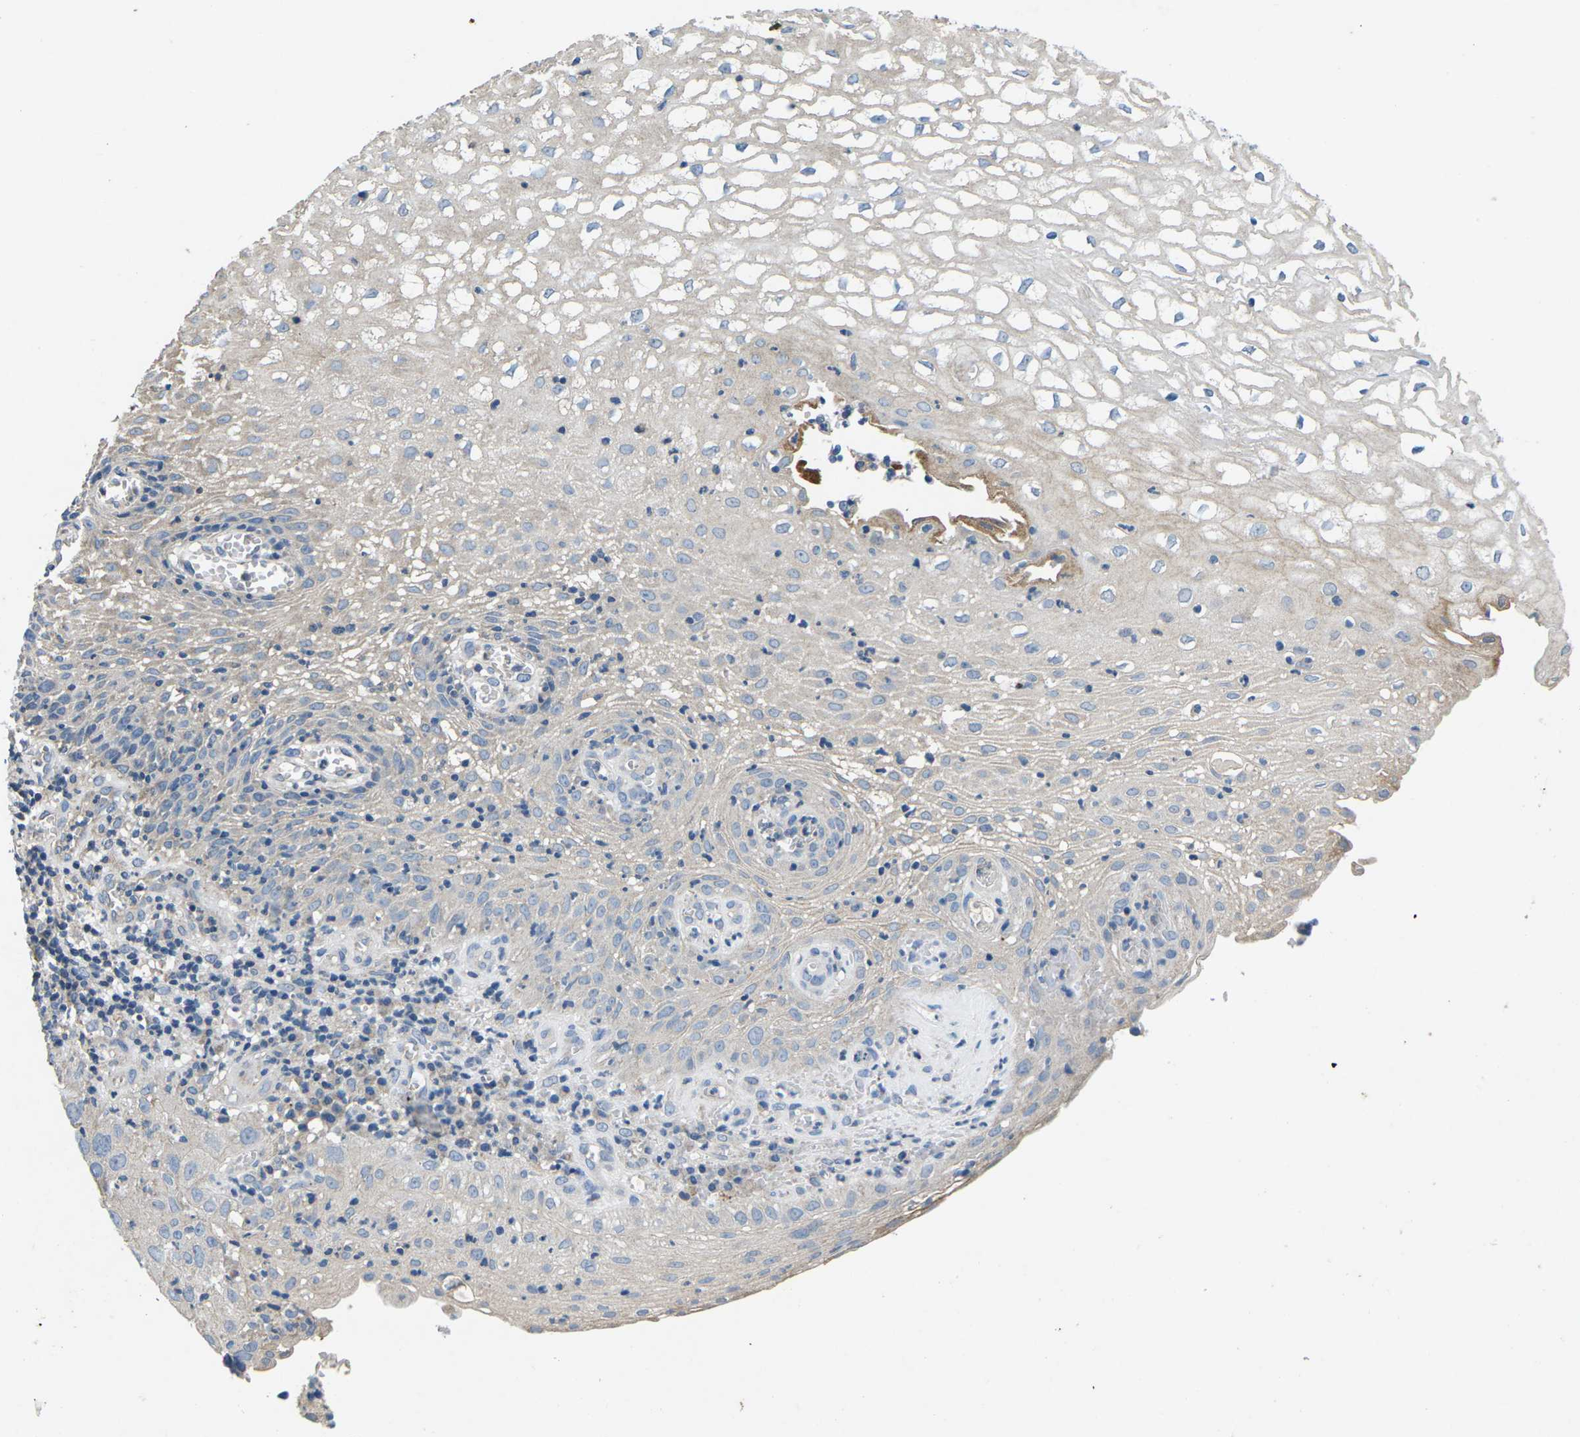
{"staining": {"intensity": "negative", "quantity": "none", "location": "none"}, "tissue": "cervical cancer", "cell_type": "Tumor cells", "image_type": "cancer", "snomed": [{"axis": "morphology", "description": "Squamous cell carcinoma, NOS"}, {"axis": "topography", "description": "Cervix"}], "caption": "Histopathology image shows no protein positivity in tumor cells of squamous cell carcinoma (cervical) tissue.", "gene": "PDCD6IP", "patient": {"sex": "female", "age": 32}}